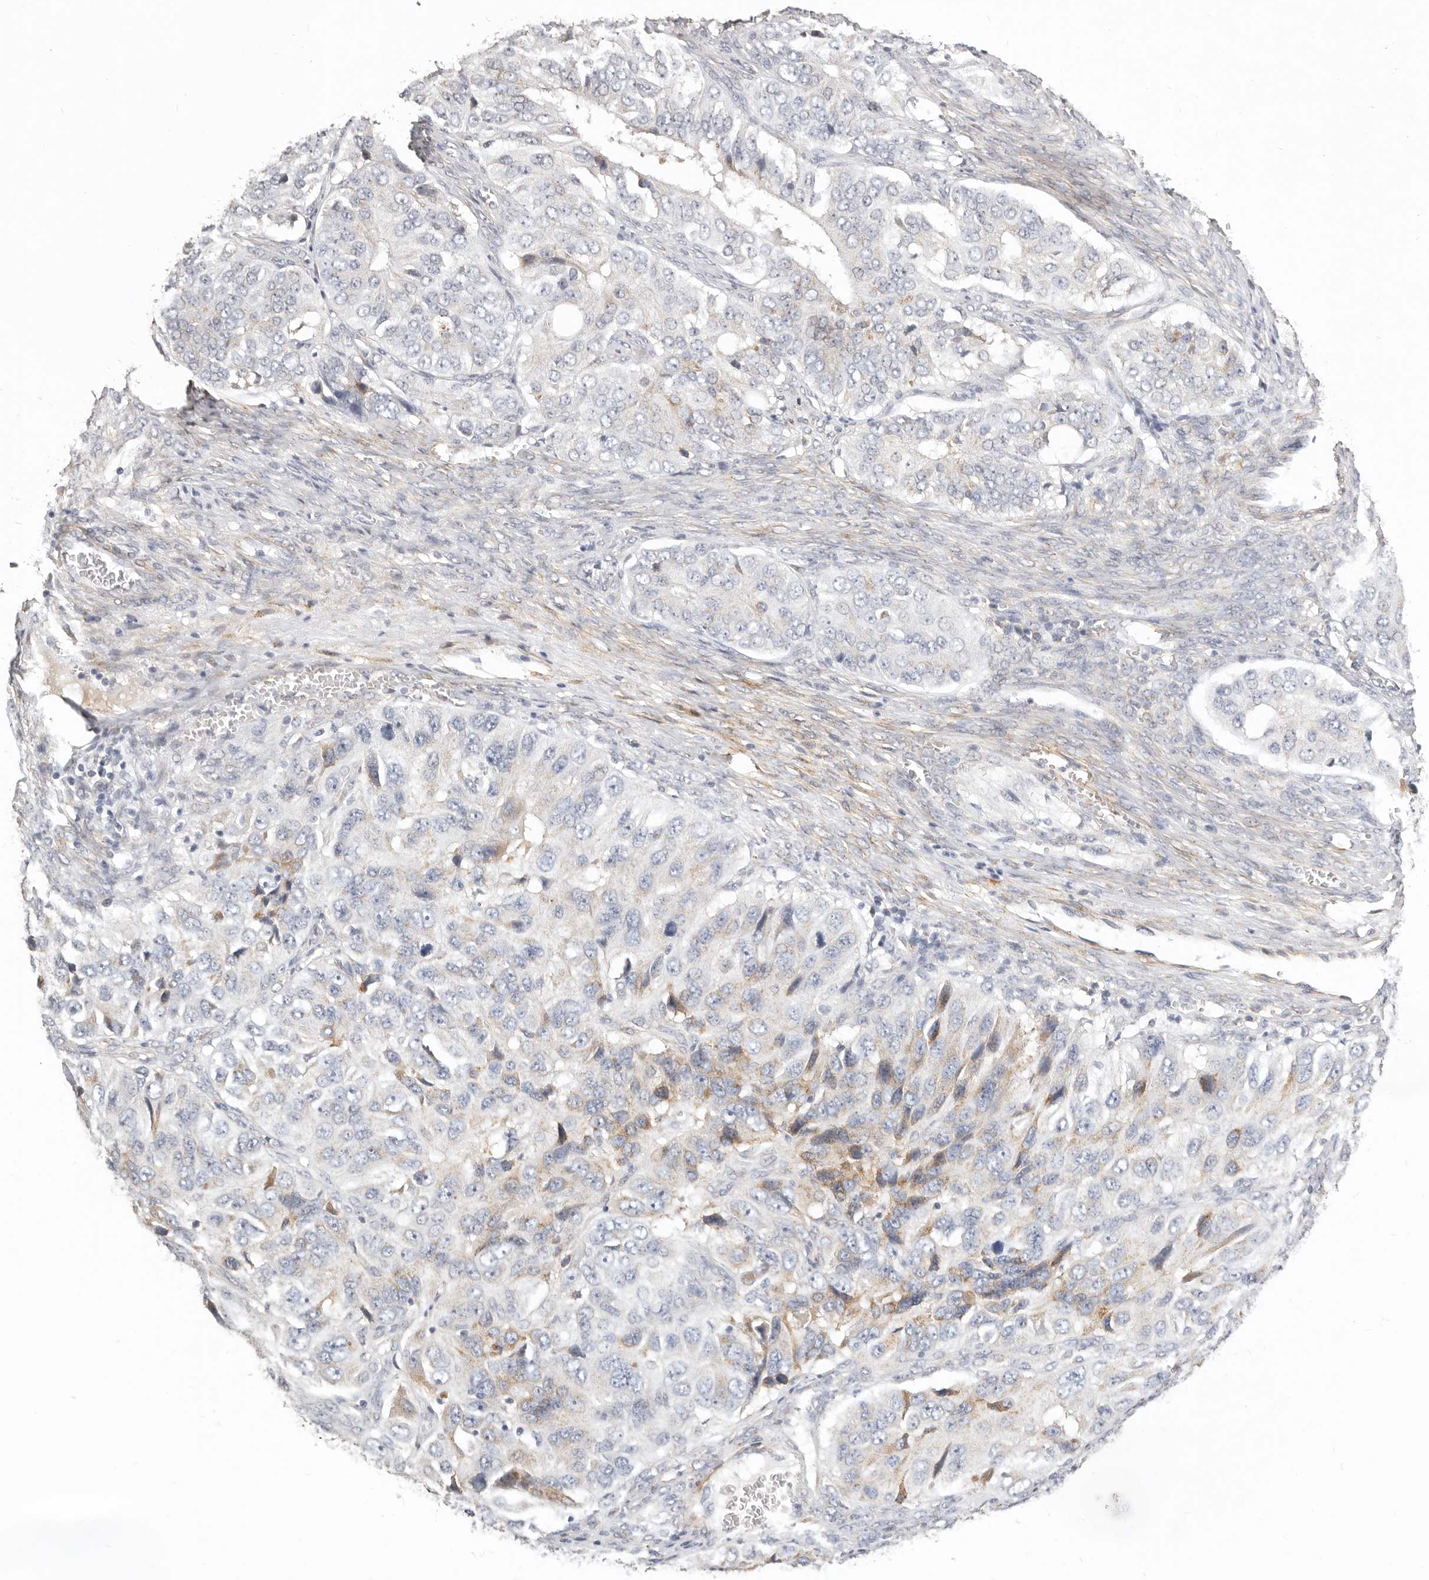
{"staining": {"intensity": "moderate", "quantity": "<25%", "location": "cytoplasmic/membranous"}, "tissue": "ovarian cancer", "cell_type": "Tumor cells", "image_type": "cancer", "snomed": [{"axis": "morphology", "description": "Carcinoma, endometroid"}, {"axis": "topography", "description": "Ovary"}], "caption": "Protein staining of endometroid carcinoma (ovarian) tissue exhibits moderate cytoplasmic/membranous positivity in about <25% of tumor cells.", "gene": "RABAC1", "patient": {"sex": "female", "age": 51}}